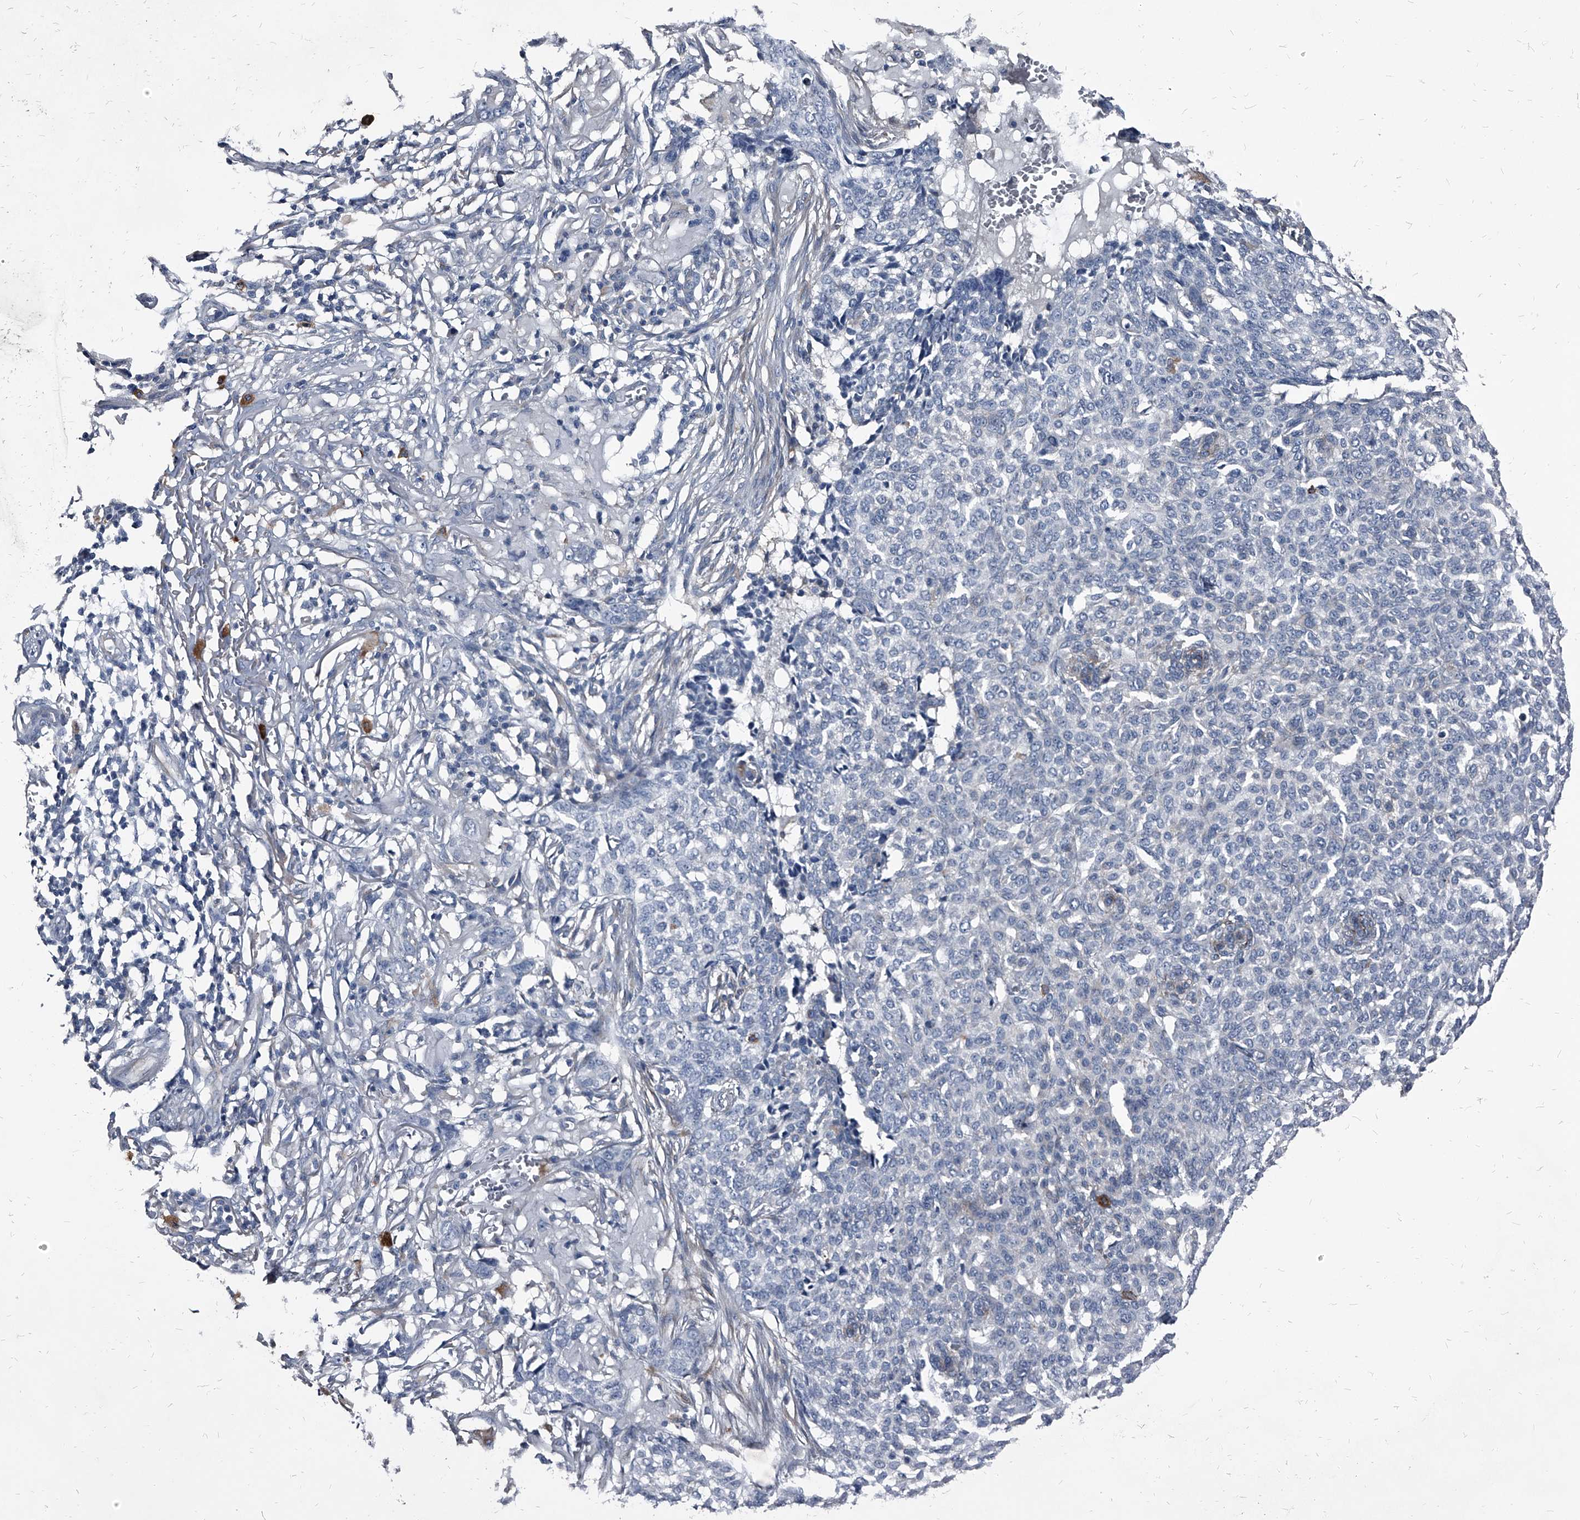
{"staining": {"intensity": "negative", "quantity": "none", "location": "none"}, "tissue": "skin cancer", "cell_type": "Tumor cells", "image_type": "cancer", "snomed": [{"axis": "morphology", "description": "Basal cell carcinoma"}, {"axis": "topography", "description": "Skin"}], "caption": "Immunohistochemical staining of human skin basal cell carcinoma reveals no significant staining in tumor cells.", "gene": "PGLYRP3", "patient": {"sex": "male", "age": 85}}